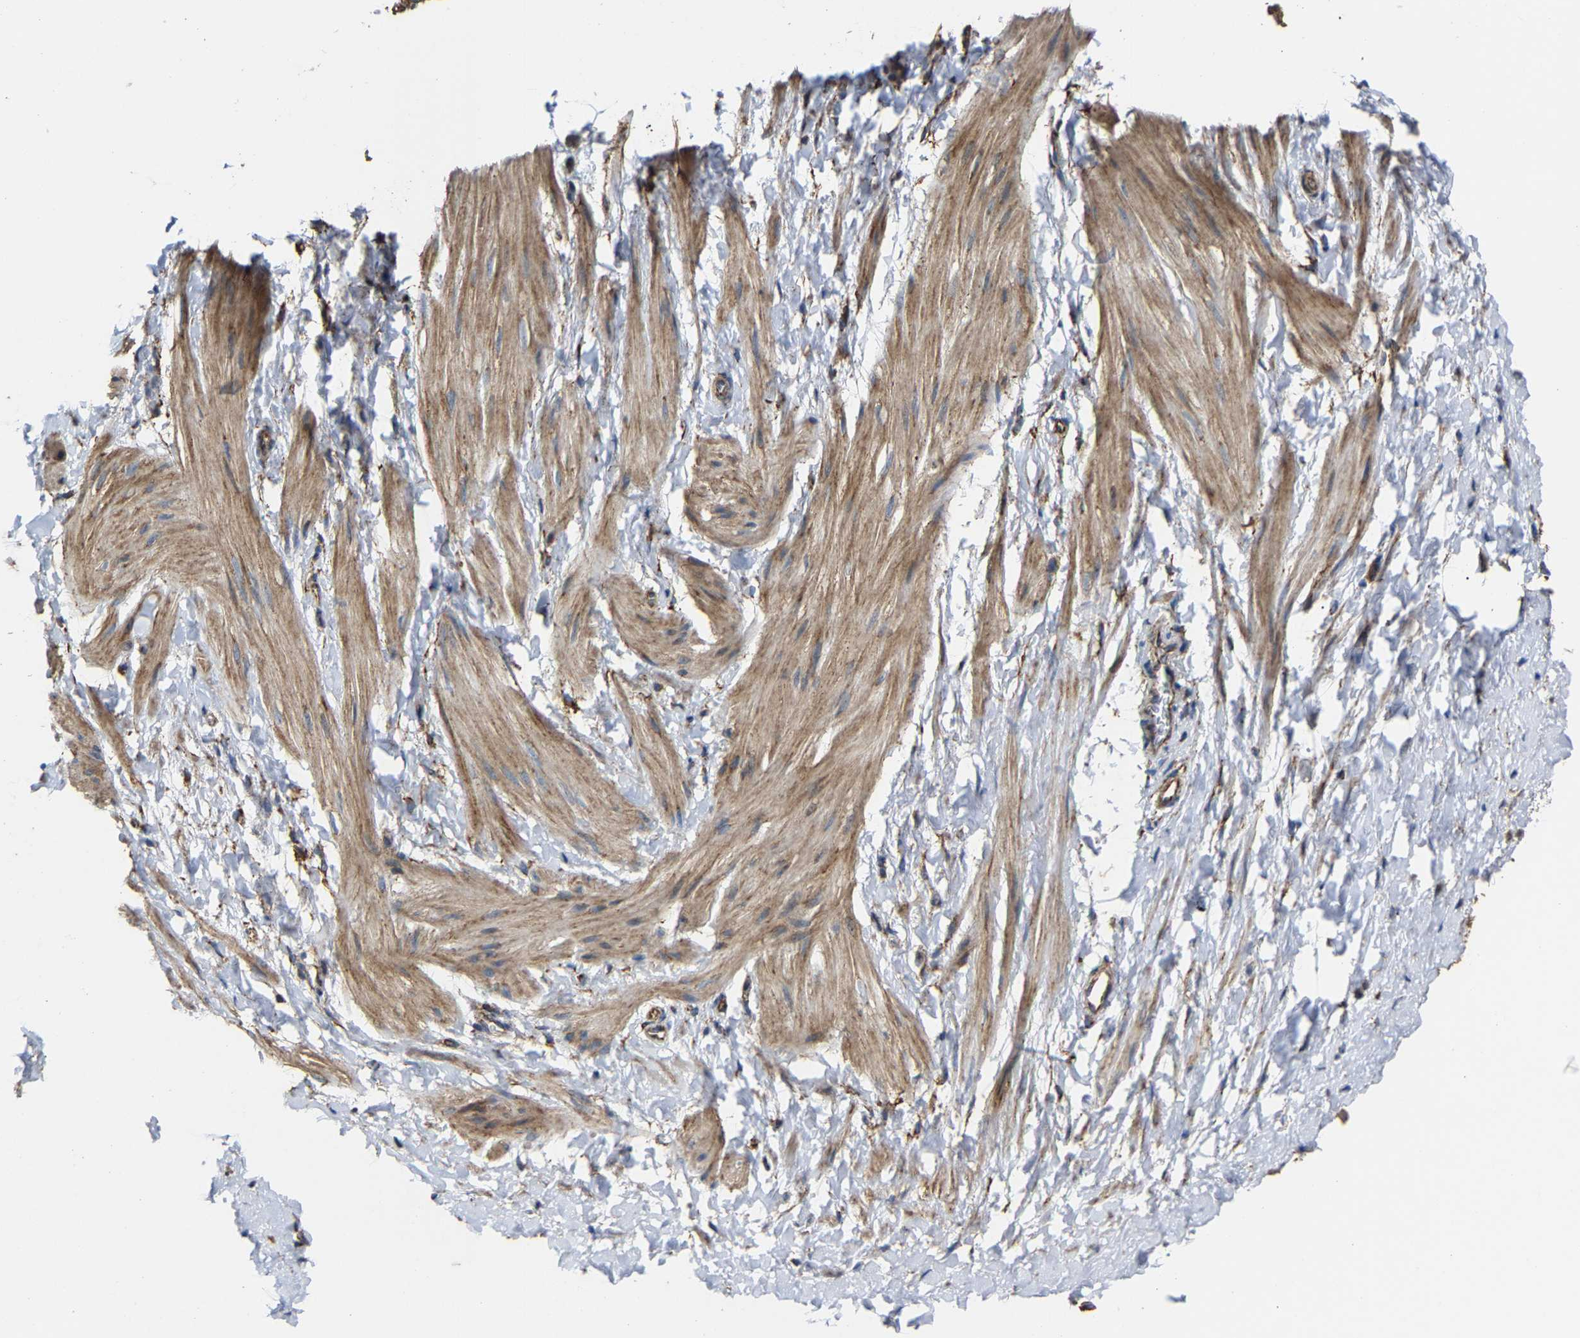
{"staining": {"intensity": "moderate", "quantity": ">75%", "location": "cytoplasmic/membranous"}, "tissue": "smooth muscle", "cell_type": "Smooth muscle cells", "image_type": "normal", "snomed": [{"axis": "morphology", "description": "Normal tissue, NOS"}, {"axis": "topography", "description": "Smooth muscle"}], "caption": "A medium amount of moderate cytoplasmic/membranous positivity is identified in approximately >75% of smooth muscle cells in unremarkable smooth muscle. (brown staining indicates protein expression, while blue staining denotes nuclei).", "gene": "NDUFV3", "patient": {"sex": "male", "age": 16}}